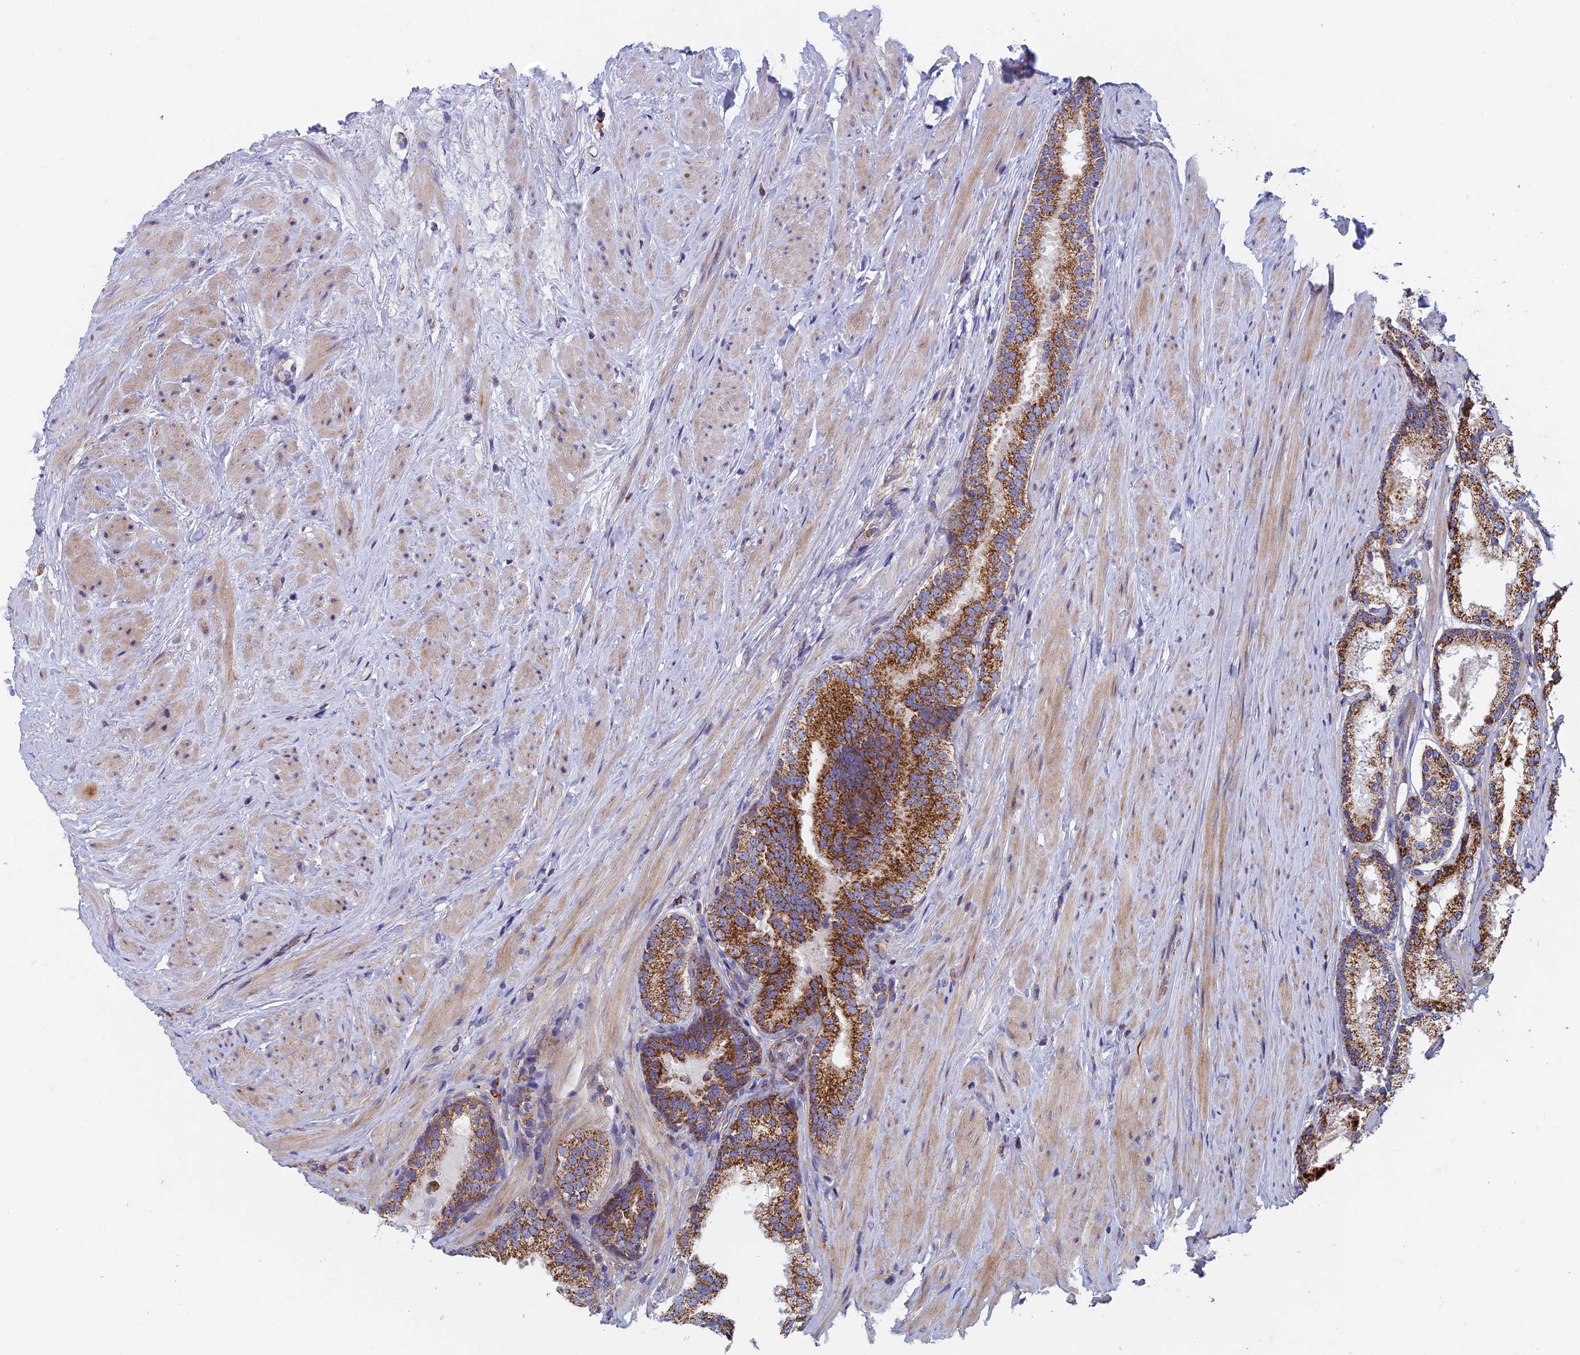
{"staining": {"intensity": "strong", "quantity": "25%-75%", "location": "cytoplasmic/membranous"}, "tissue": "prostate cancer", "cell_type": "Tumor cells", "image_type": "cancer", "snomed": [{"axis": "morphology", "description": "Adenocarcinoma, Low grade"}, {"axis": "topography", "description": "Prostate"}], "caption": "The immunohistochemical stain shows strong cytoplasmic/membranous expression in tumor cells of prostate adenocarcinoma (low-grade) tissue.", "gene": "MRPS9", "patient": {"sex": "male", "age": 68}}